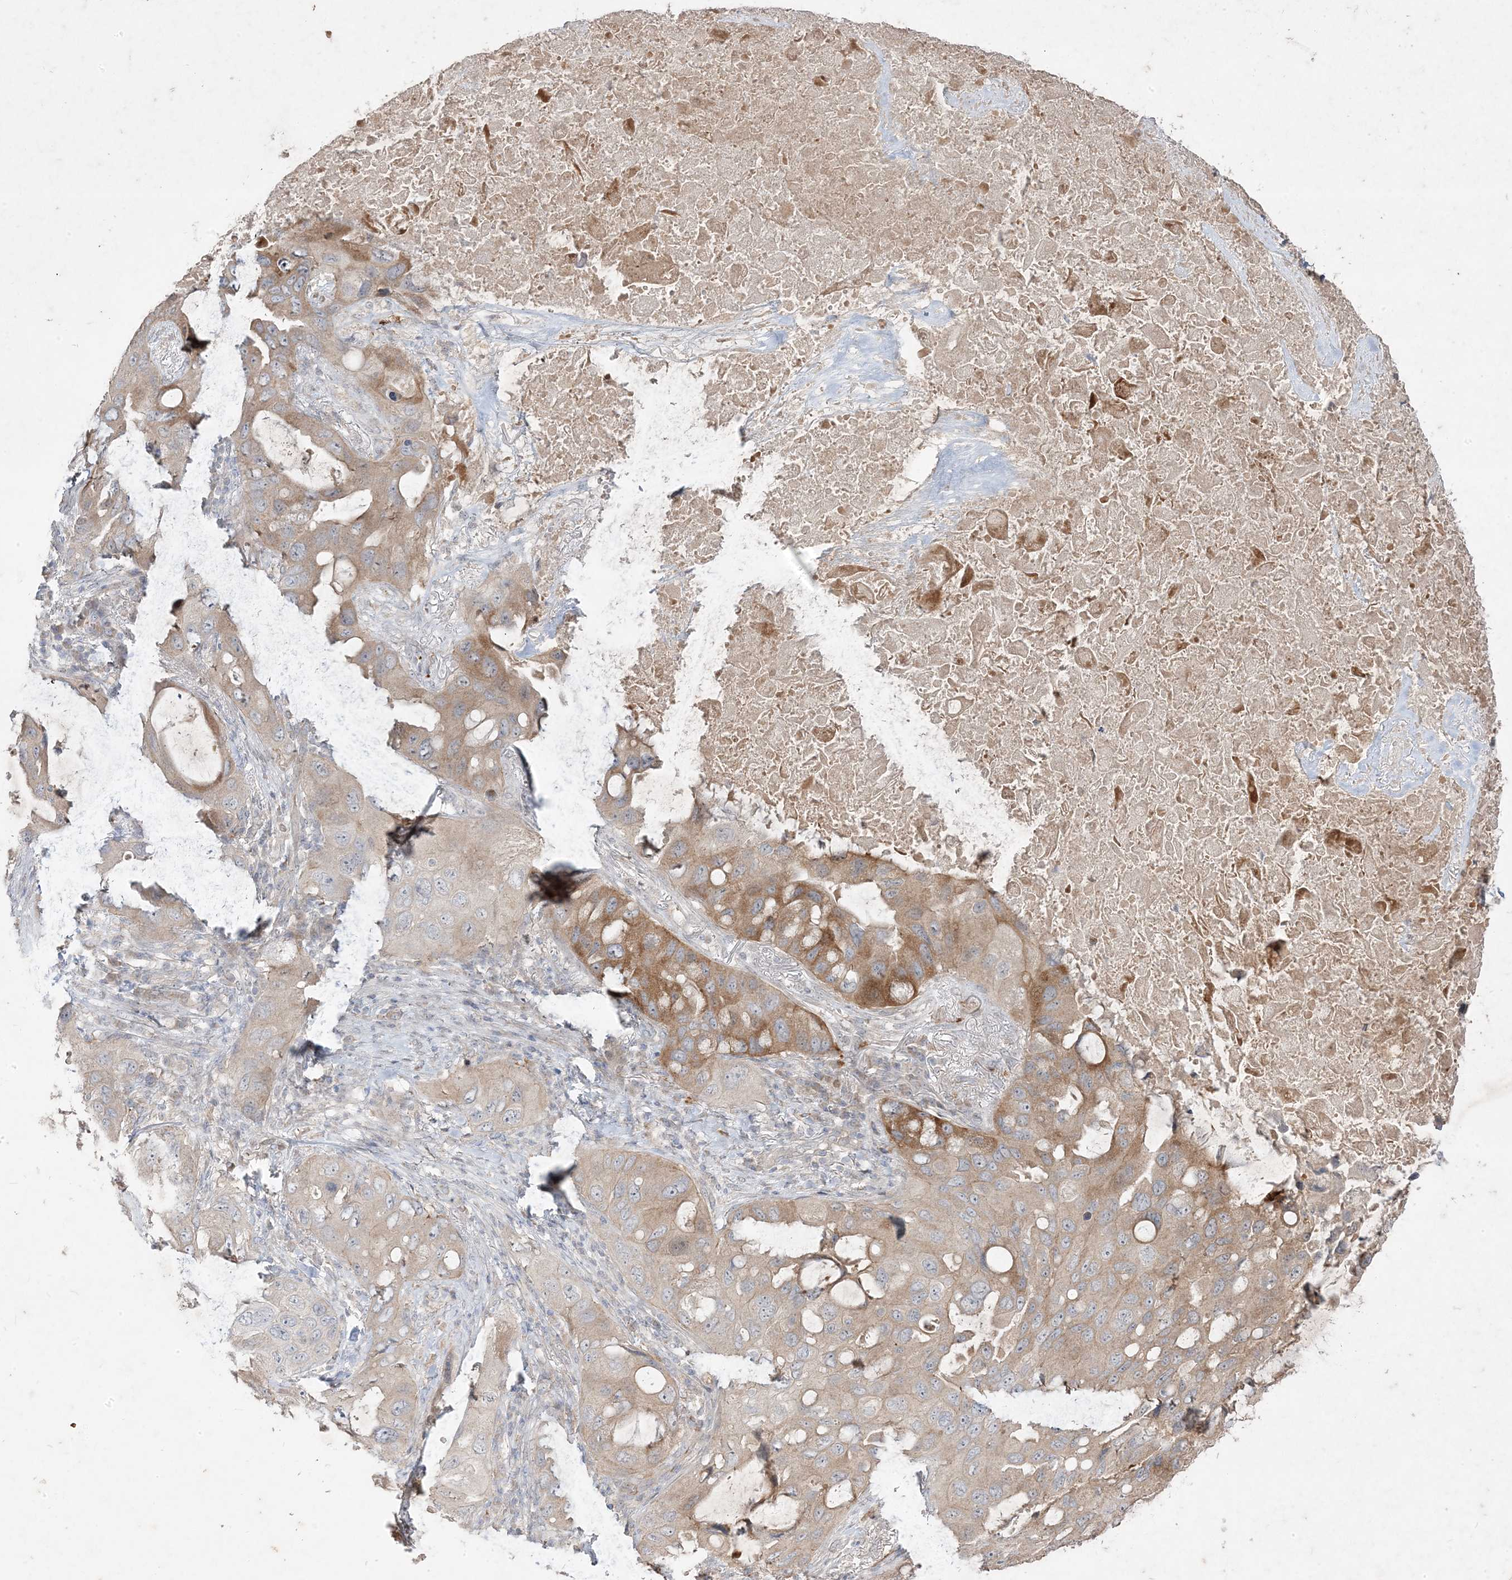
{"staining": {"intensity": "moderate", "quantity": "<25%", "location": "cytoplasmic/membranous"}, "tissue": "lung cancer", "cell_type": "Tumor cells", "image_type": "cancer", "snomed": [{"axis": "morphology", "description": "Squamous cell carcinoma, NOS"}, {"axis": "topography", "description": "Lung"}], "caption": "A brown stain highlights moderate cytoplasmic/membranous staining of a protein in squamous cell carcinoma (lung) tumor cells. (Brightfield microscopy of DAB IHC at high magnification).", "gene": "RGL4", "patient": {"sex": "female", "age": 73}}